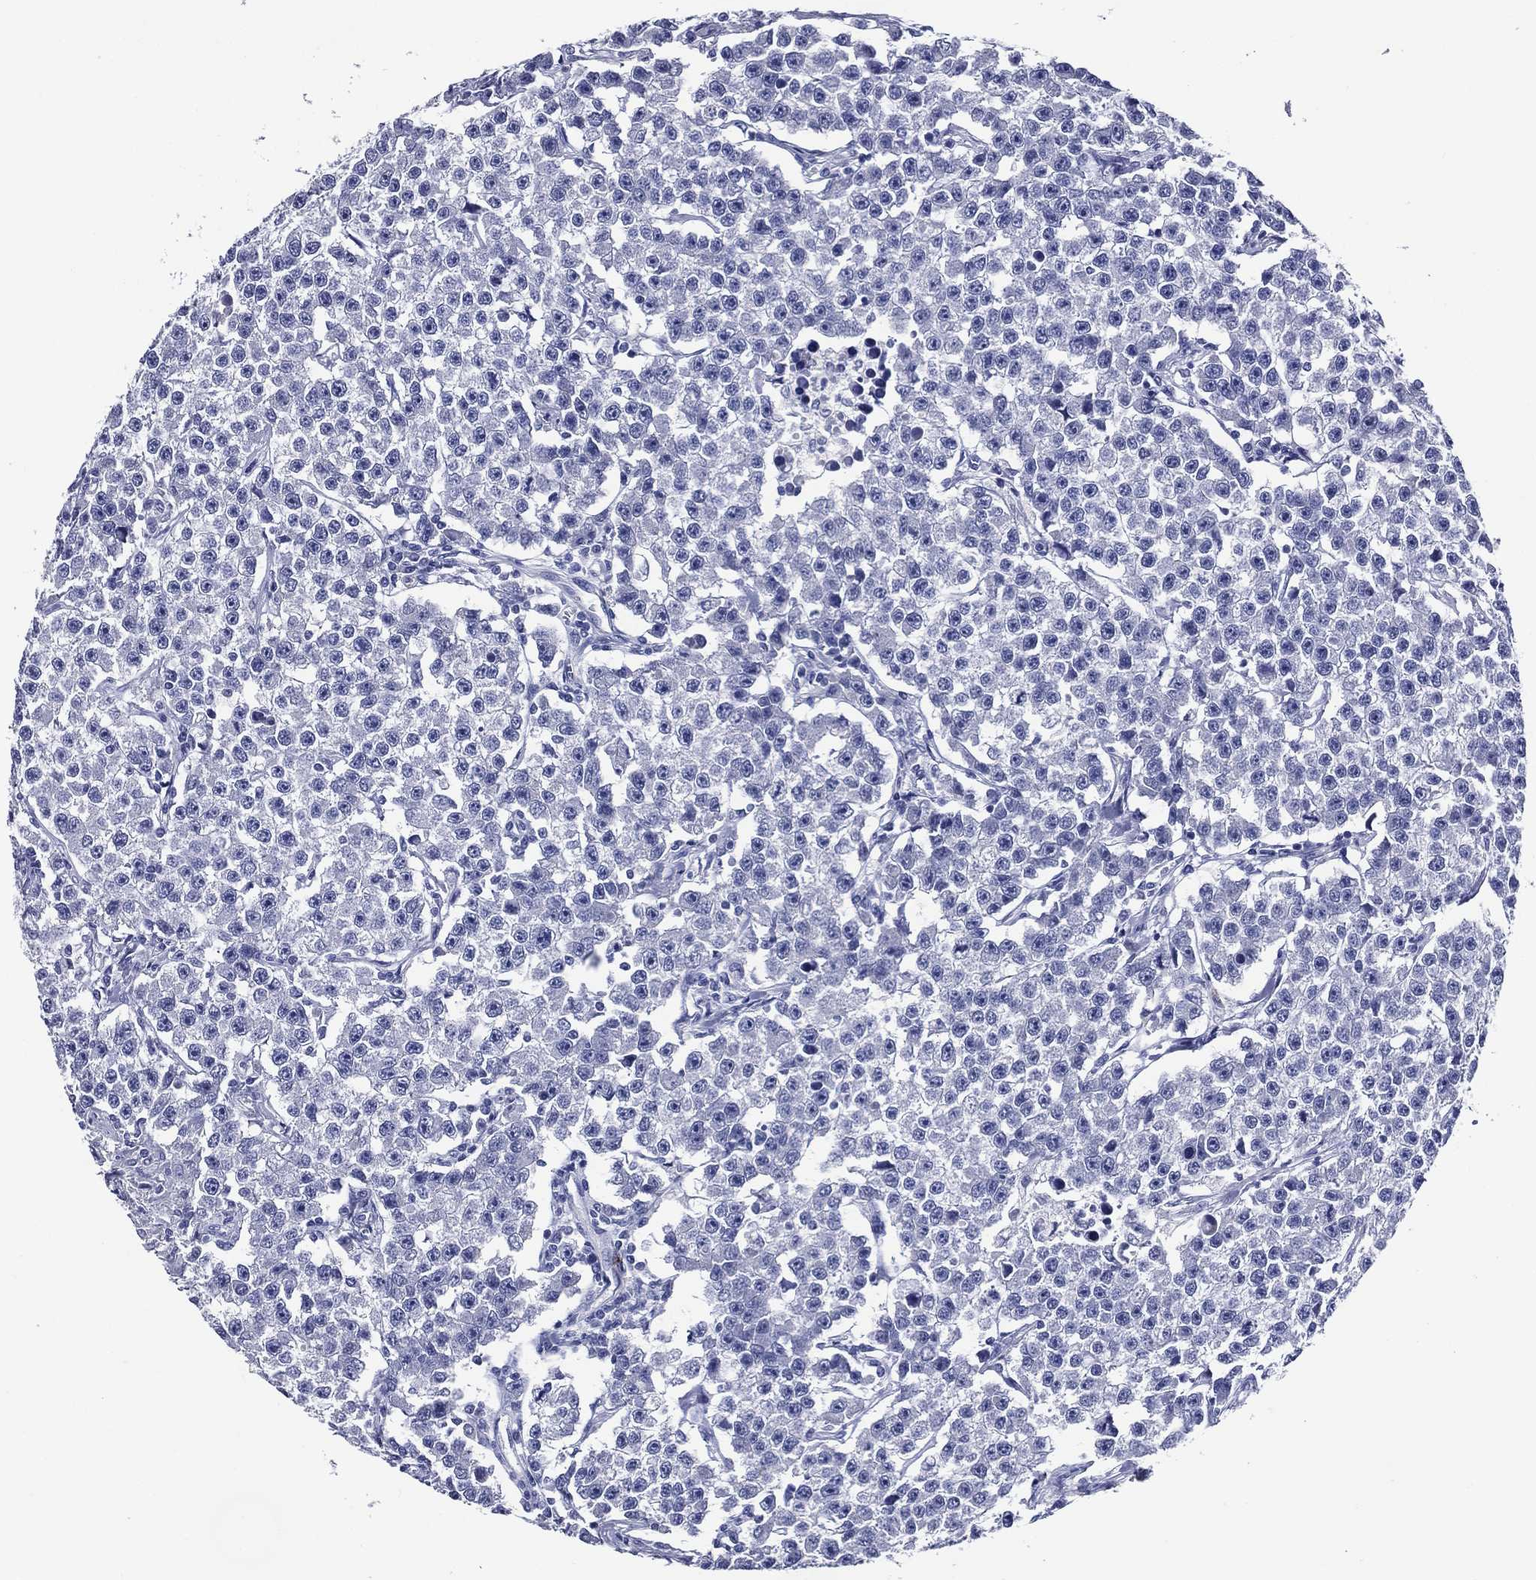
{"staining": {"intensity": "negative", "quantity": "none", "location": "none"}, "tissue": "testis cancer", "cell_type": "Tumor cells", "image_type": "cancer", "snomed": [{"axis": "morphology", "description": "Seminoma, NOS"}, {"axis": "topography", "description": "Testis"}], "caption": "Immunohistochemical staining of testis cancer exhibits no significant positivity in tumor cells.", "gene": "ACE2", "patient": {"sex": "male", "age": 59}}